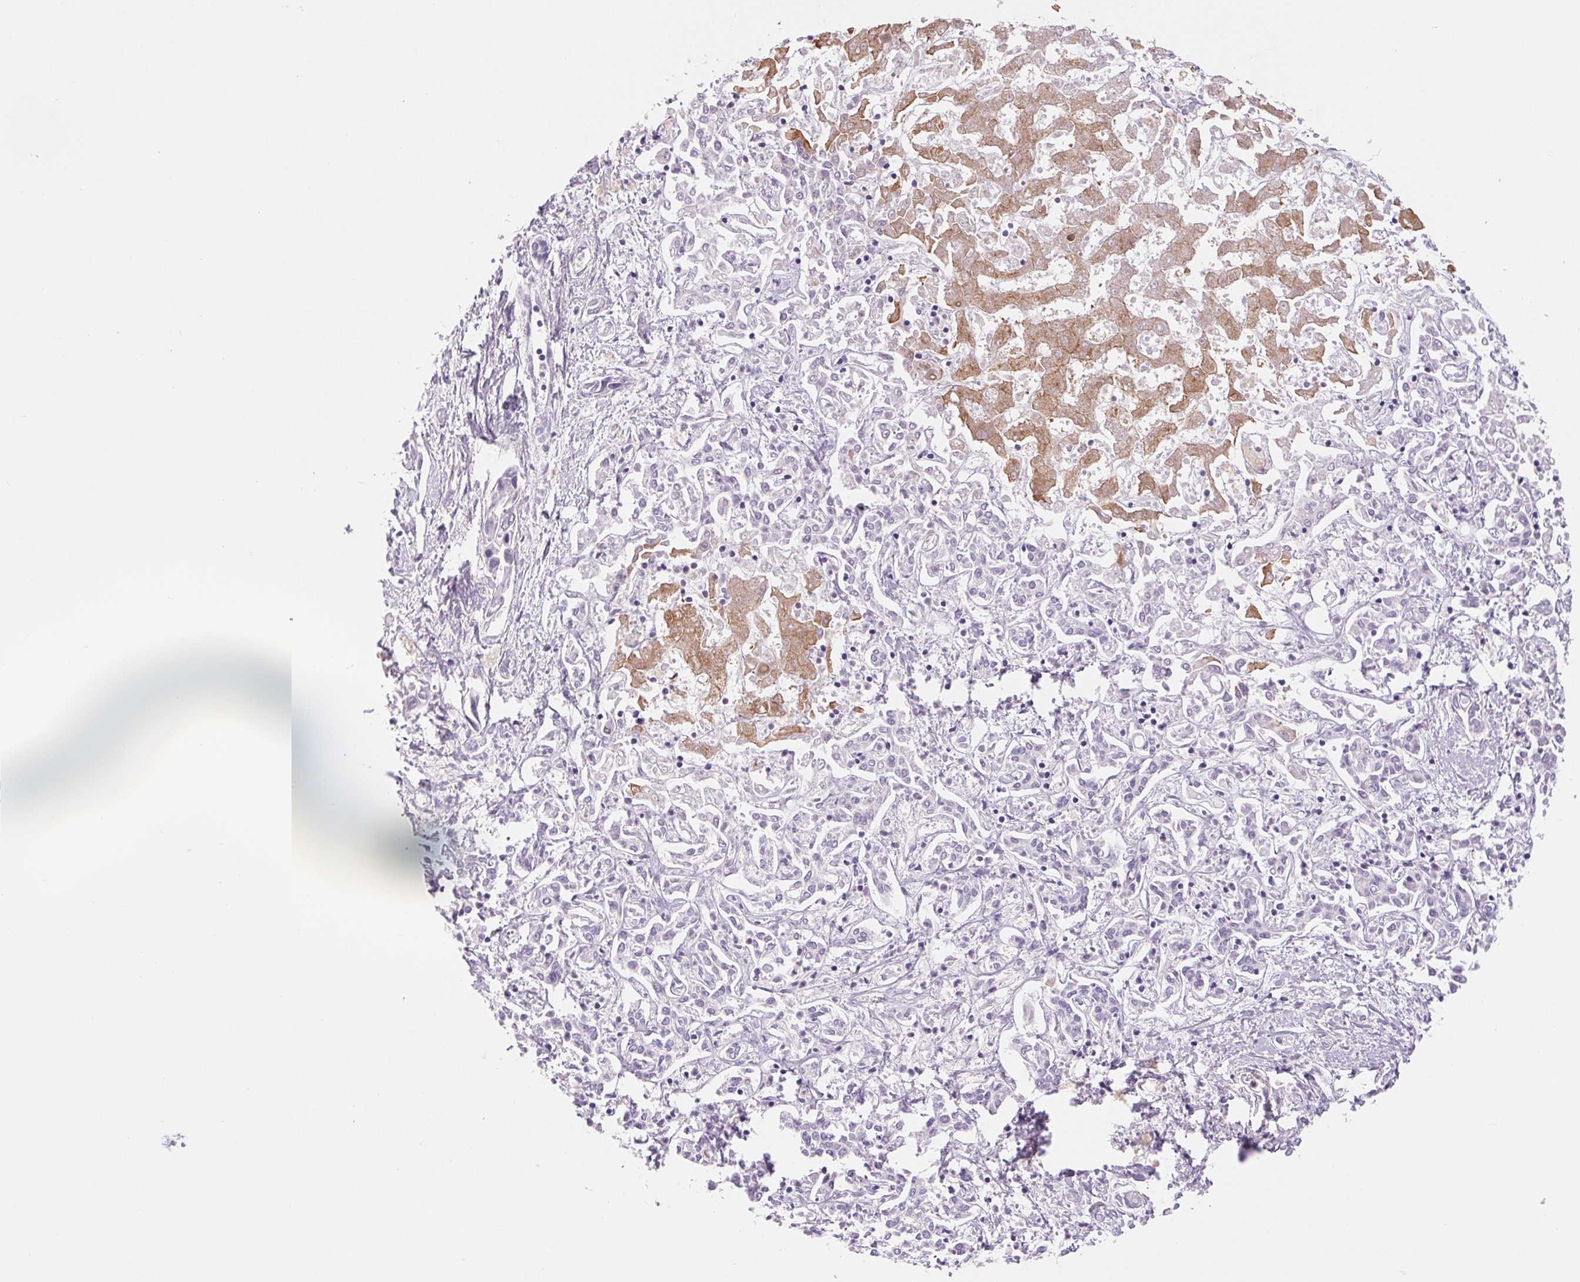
{"staining": {"intensity": "negative", "quantity": "none", "location": "none"}, "tissue": "liver cancer", "cell_type": "Tumor cells", "image_type": "cancer", "snomed": [{"axis": "morphology", "description": "Cholangiocarcinoma"}, {"axis": "topography", "description": "Liver"}], "caption": "High power microscopy micrograph of an immunohistochemistry histopathology image of liver cholangiocarcinoma, revealing no significant positivity in tumor cells. (Immunohistochemistry, brightfield microscopy, high magnification).", "gene": "ASGR2", "patient": {"sex": "female", "age": 64}}